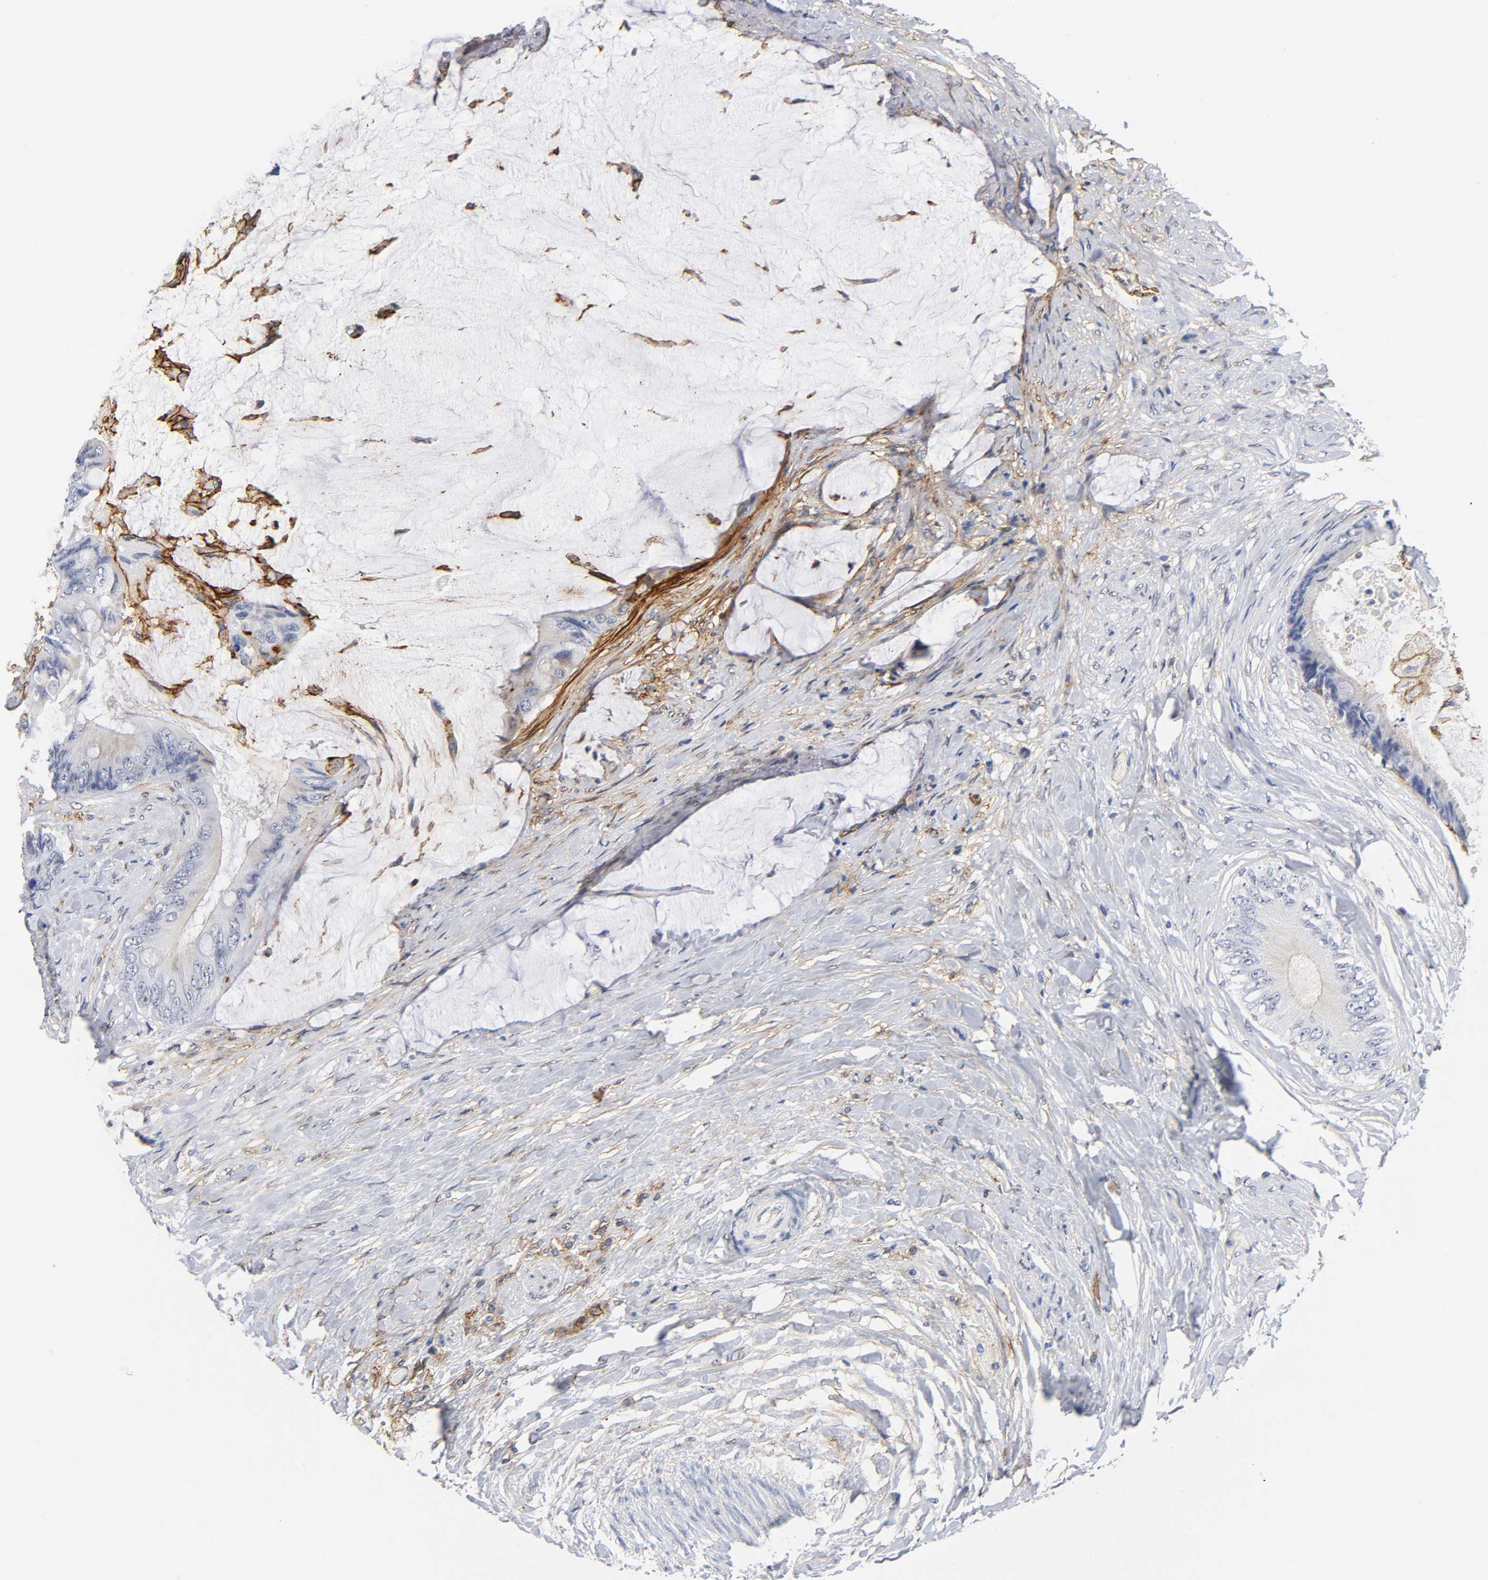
{"staining": {"intensity": "moderate", "quantity": "<25%", "location": "cytoplasmic/membranous"}, "tissue": "colorectal cancer", "cell_type": "Tumor cells", "image_type": "cancer", "snomed": [{"axis": "morphology", "description": "Normal tissue, NOS"}, {"axis": "morphology", "description": "Adenocarcinoma, NOS"}, {"axis": "topography", "description": "Rectum"}, {"axis": "topography", "description": "Peripheral nerve tissue"}], "caption": "A high-resolution image shows IHC staining of adenocarcinoma (colorectal), which reveals moderate cytoplasmic/membranous positivity in about <25% of tumor cells.", "gene": "ICAM1", "patient": {"sex": "female", "age": 77}}